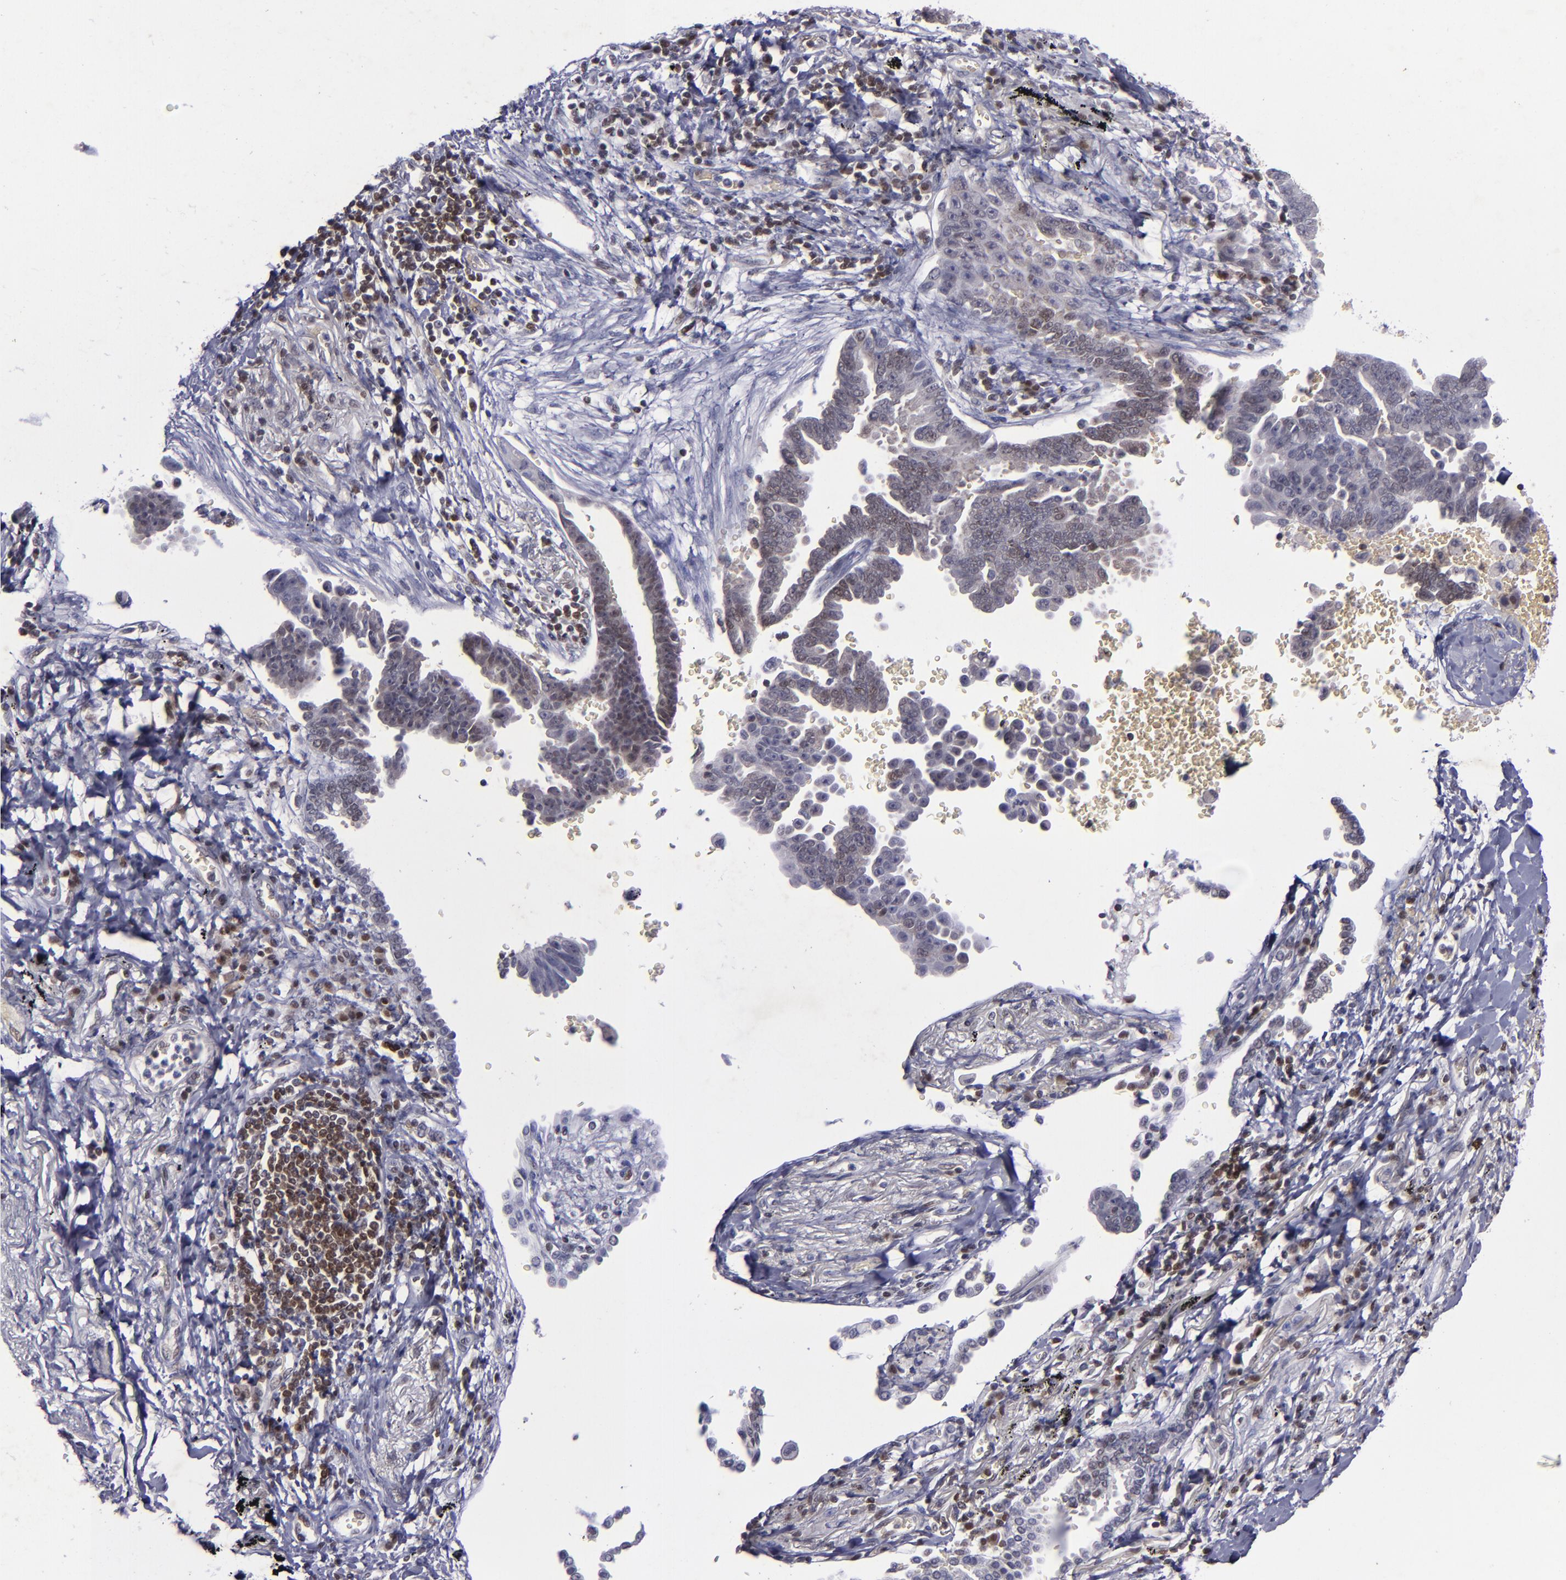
{"staining": {"intensity": "negative", "quantity": "none", "location": "none"}, "tissue": "lung cancer", "cell_type": "Tumor cells", "image_type": "cancer", "snomed": [{"axis": "morphology", "description": "Adenocarcinoma, NOS"}, {"axis": "topography", "description": "Lung"}], "caption": "Tumor cells show no significant protein staining in lung adenocarcinoma.", "gene": "MGMT", "patient": {"sex": "female", "age": 64}}